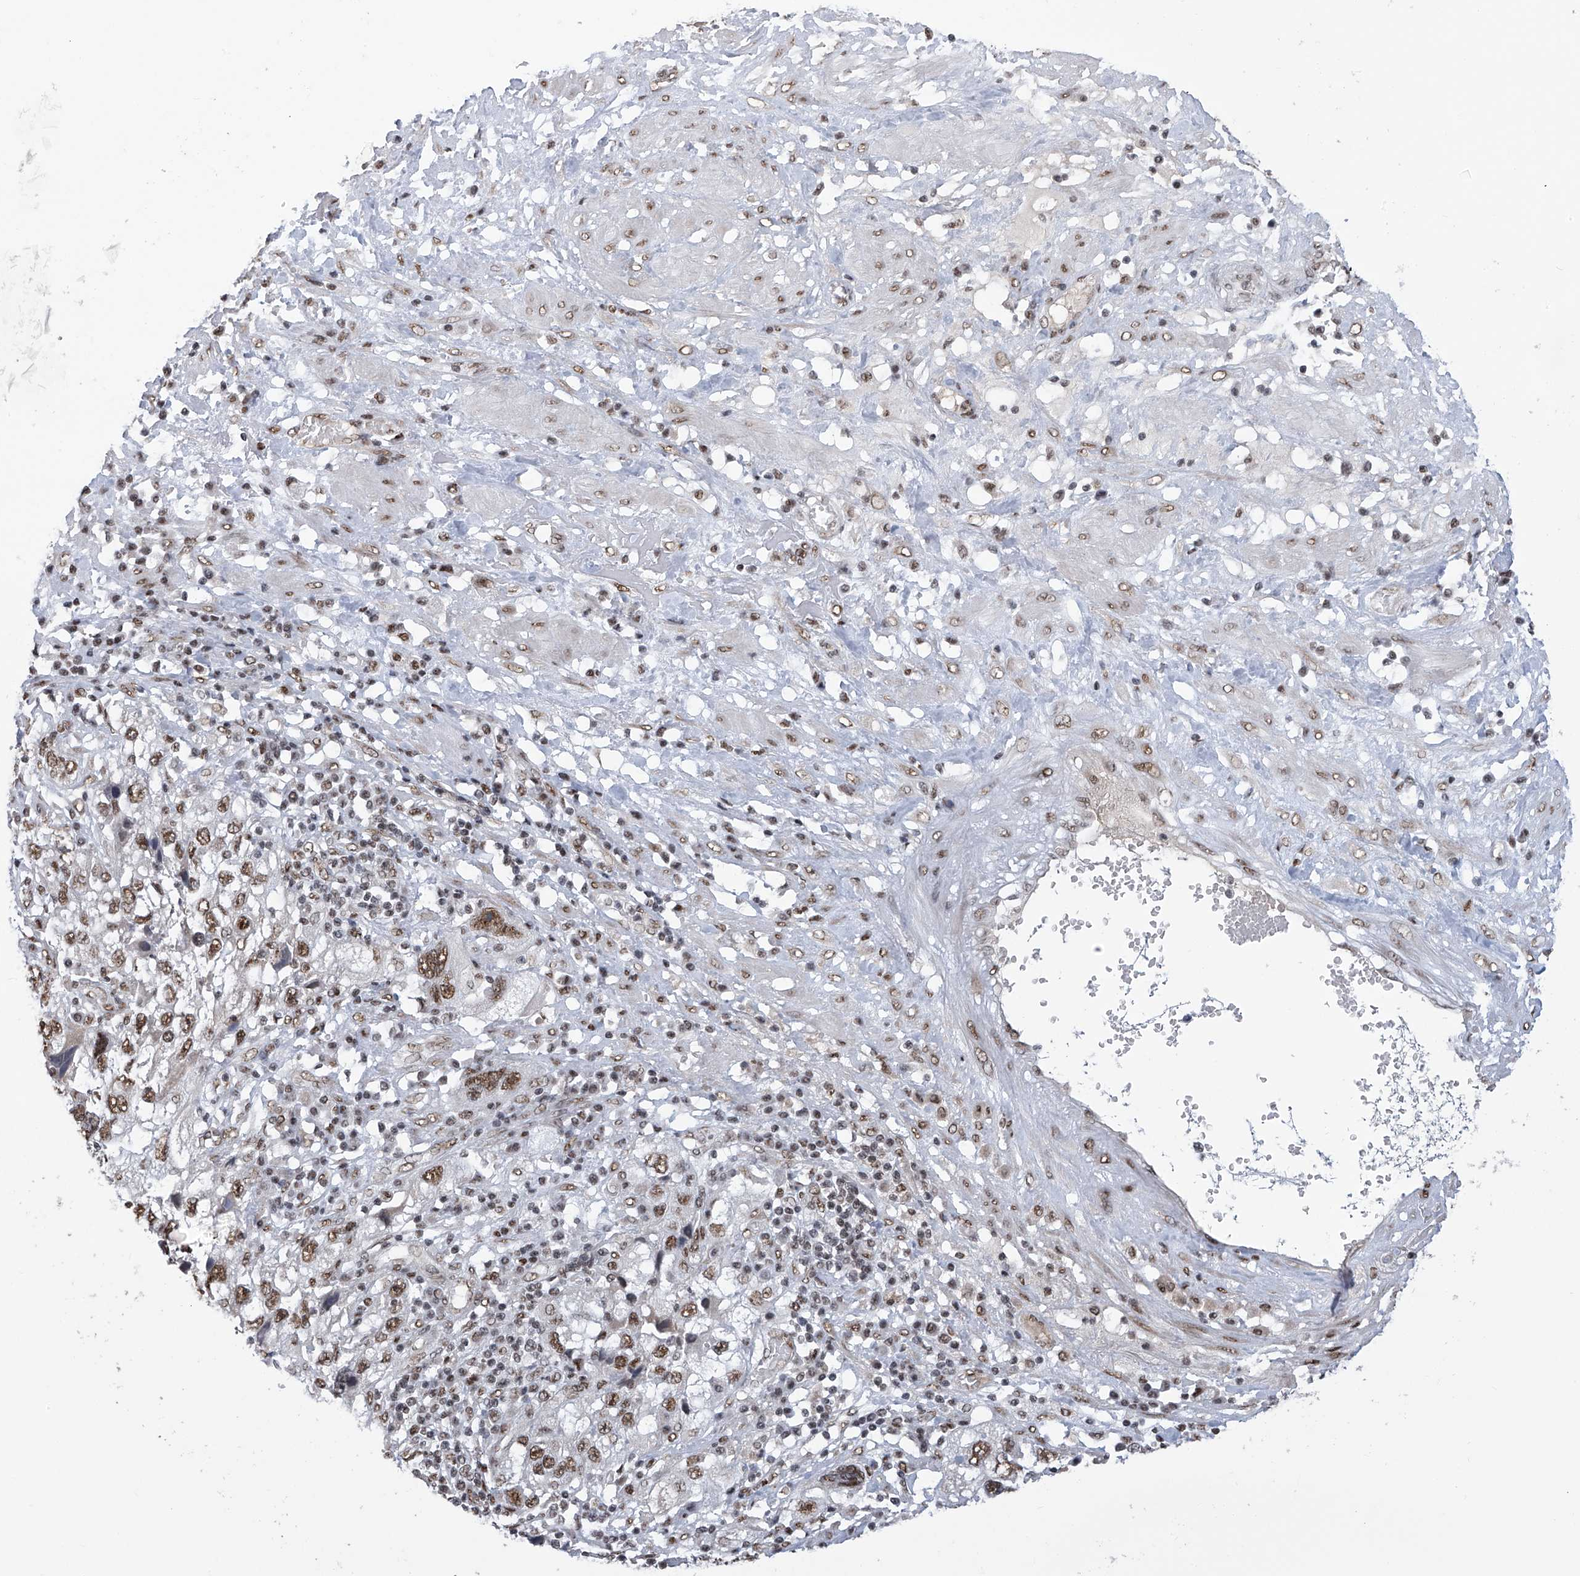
{"staining": {"intensity": "moderate", "quantity": ">75%", "location": "nuclear"}, "tissue": "endometrial cancer", "cell_type": "Tumor cells", "image_type": "cancer", "snomed": [{"axis": "morphology", "description": "Adenocarcinoma, NOS"}, {"axis": "topography", "description": "Endometrium"}], "caption": "Protein staining of endometrial cancer tissue shows moderate nuclear positivity in approximately >75% of tumor cells.", "gene": "APLF", "patient": {"sex": "female", "age": 49}}